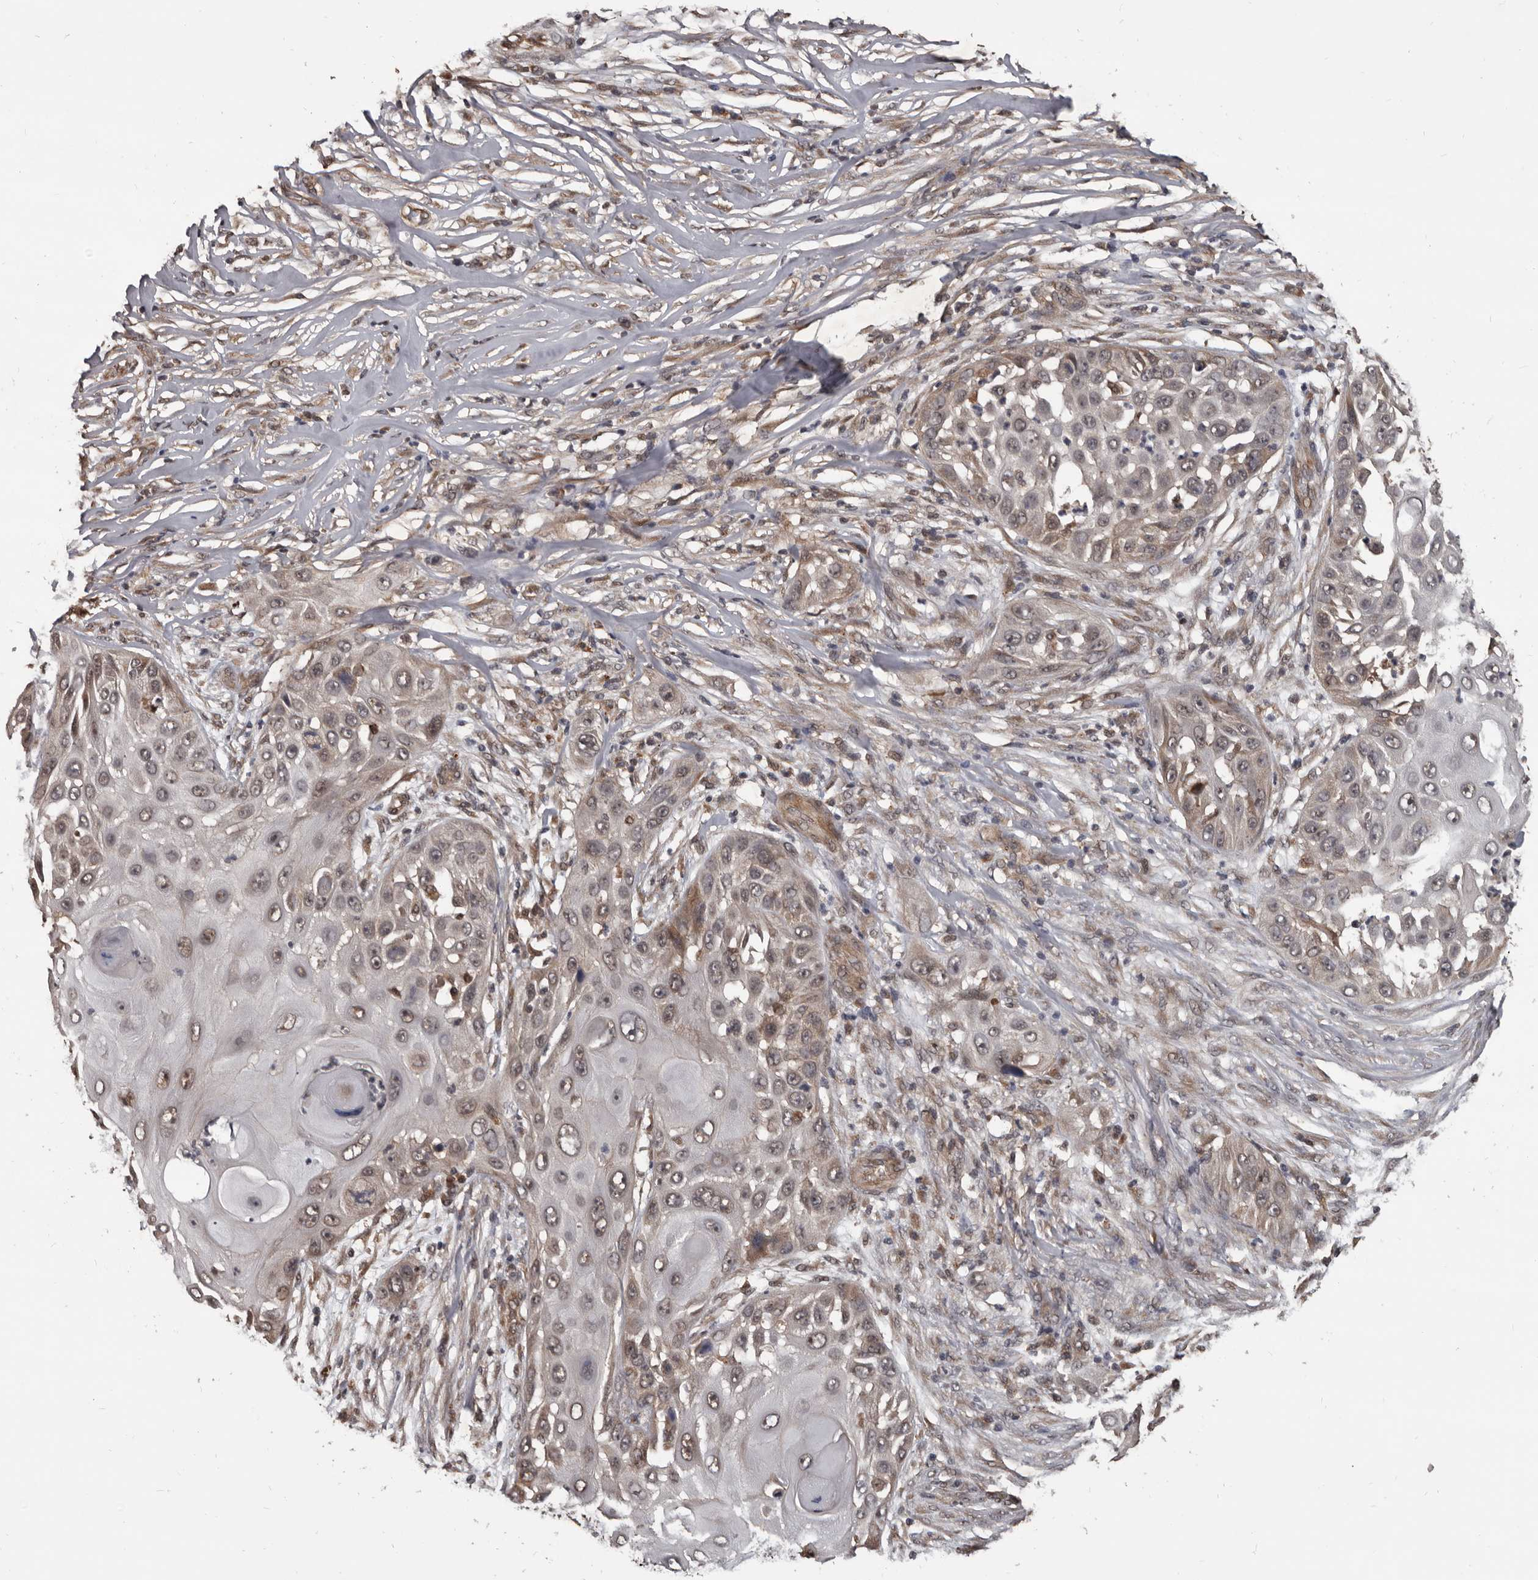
{"staining": {"intensity": "weak", "quantity": "25%-75%", "location": "cytoplasmic/membranous,nuclear"}, "tissue": "skin cancer", "cell_type": "Tumor cells", "image_type": "cancer", "snomed": [{"axis": "morphology", "description": "Squamous cell carcinoma, NOS"}, {"axis": "topography", "description": "Skin"}], "caption": "This is an image of immunohistochemistry staining of skin cancer (squamous cell carcinoma), which shows weak positivity in the cytoplasmic/membranous and nuclear of tumor cells.", "gene": "AHR", "patient": {"sex": "female", "age": 44}}